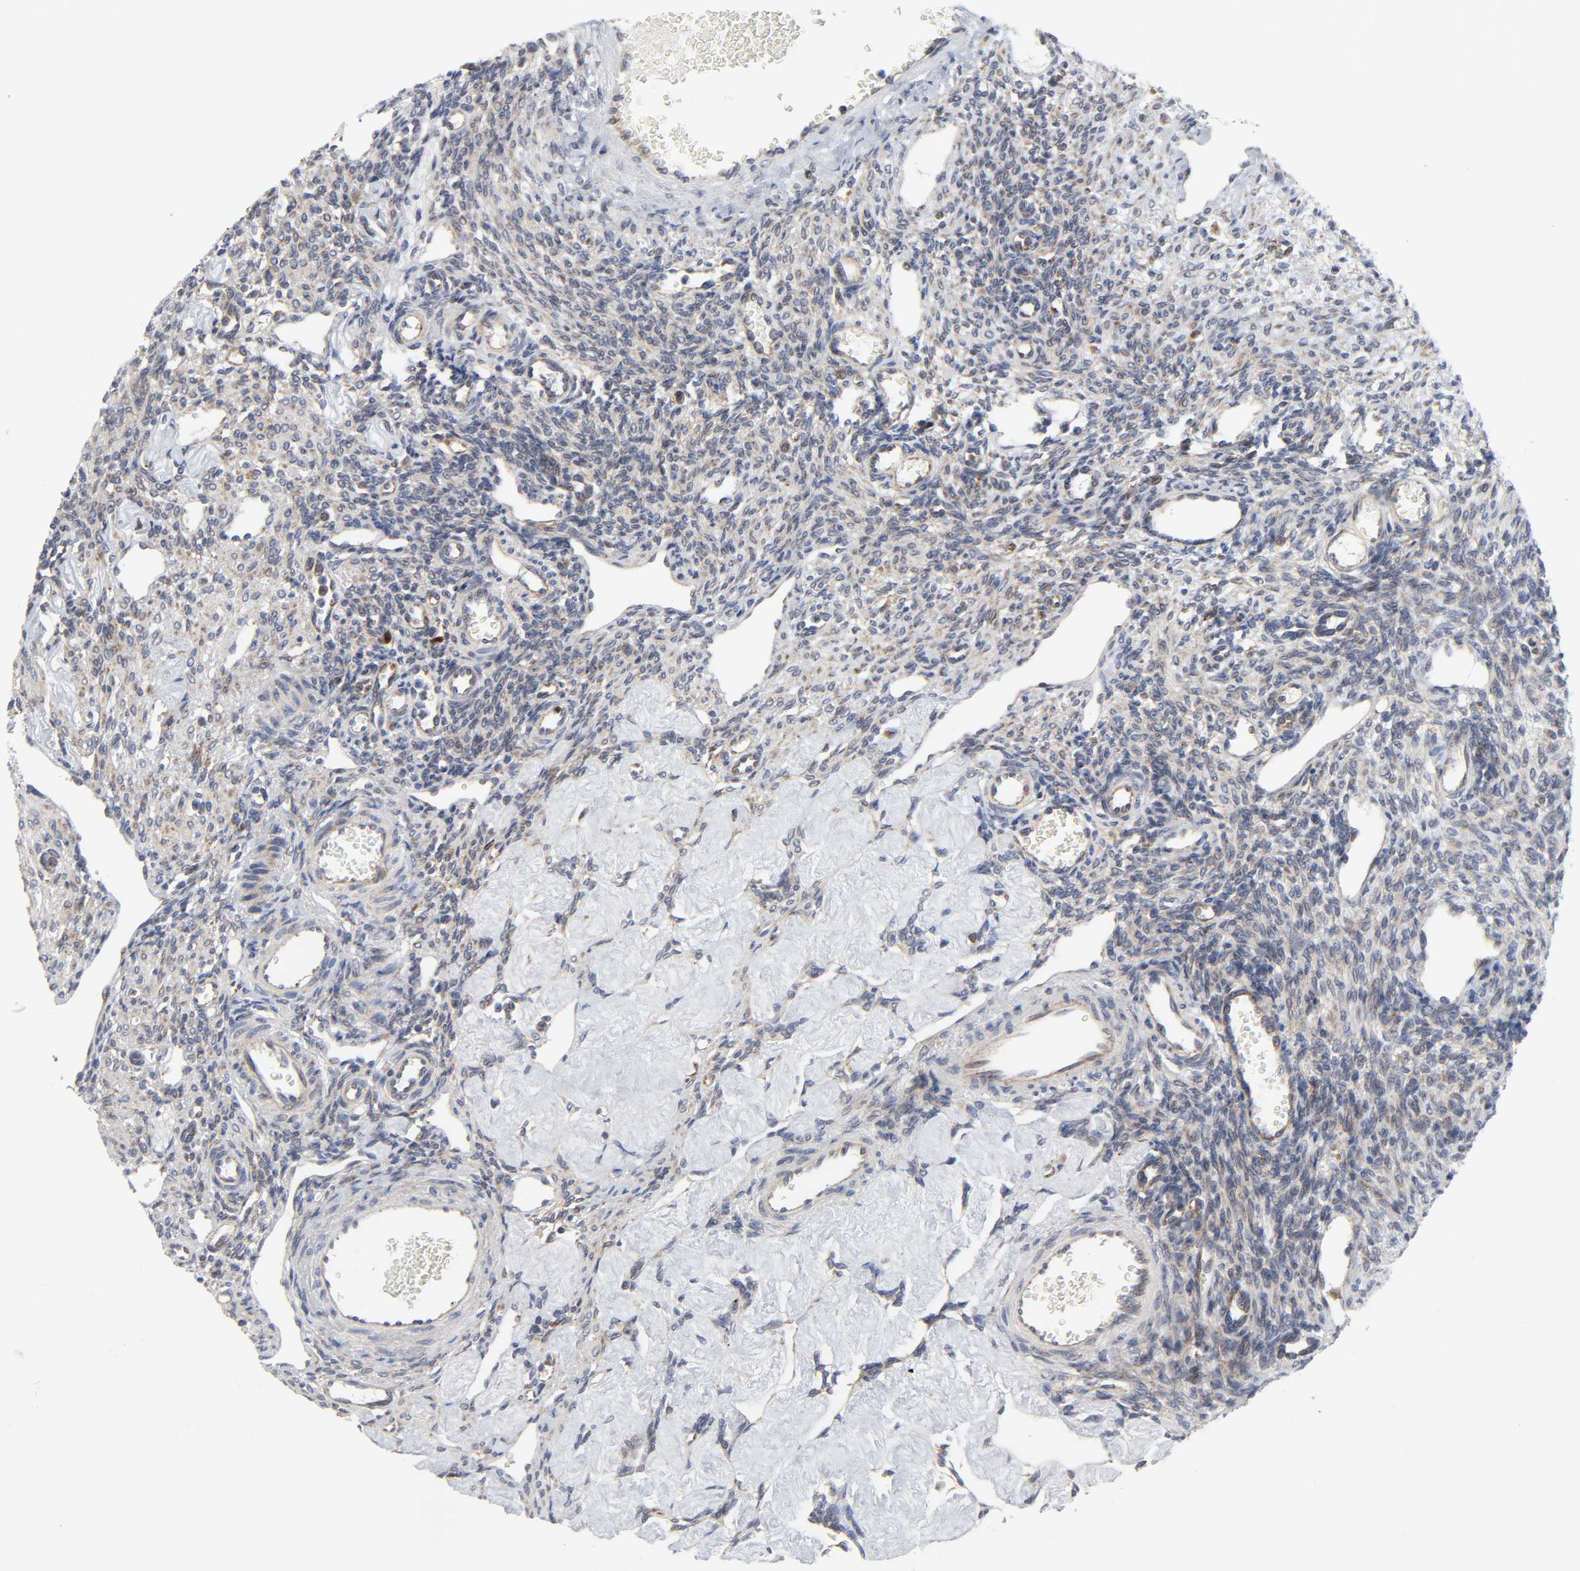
{"staining": {"intensity": "weak", "quantity": "25%-75%", "location": "cytoplasmic/membranous"}, "tissue": "ovary", "cell_type": "Ovarian stroma cells", "image_type": "normal", "snomed": [{"axis": "morphology", "description": "Normal tissue, NOS"}, {"axis": "topography", "description": "Ovary"}], "caption": "Immunohistochemistry (IHC) of benign ovary demonstrates low levels of weak cytoplasmic/membranous positivity in approximately 25%-75% of ovarian stroma cells. (DAB (3,3'-diaminobenzidine) IHC, brown staining for protein, blue staining for nuclei).", "gene": "BAX", "patient": {"sex": "female", "age": 33}}